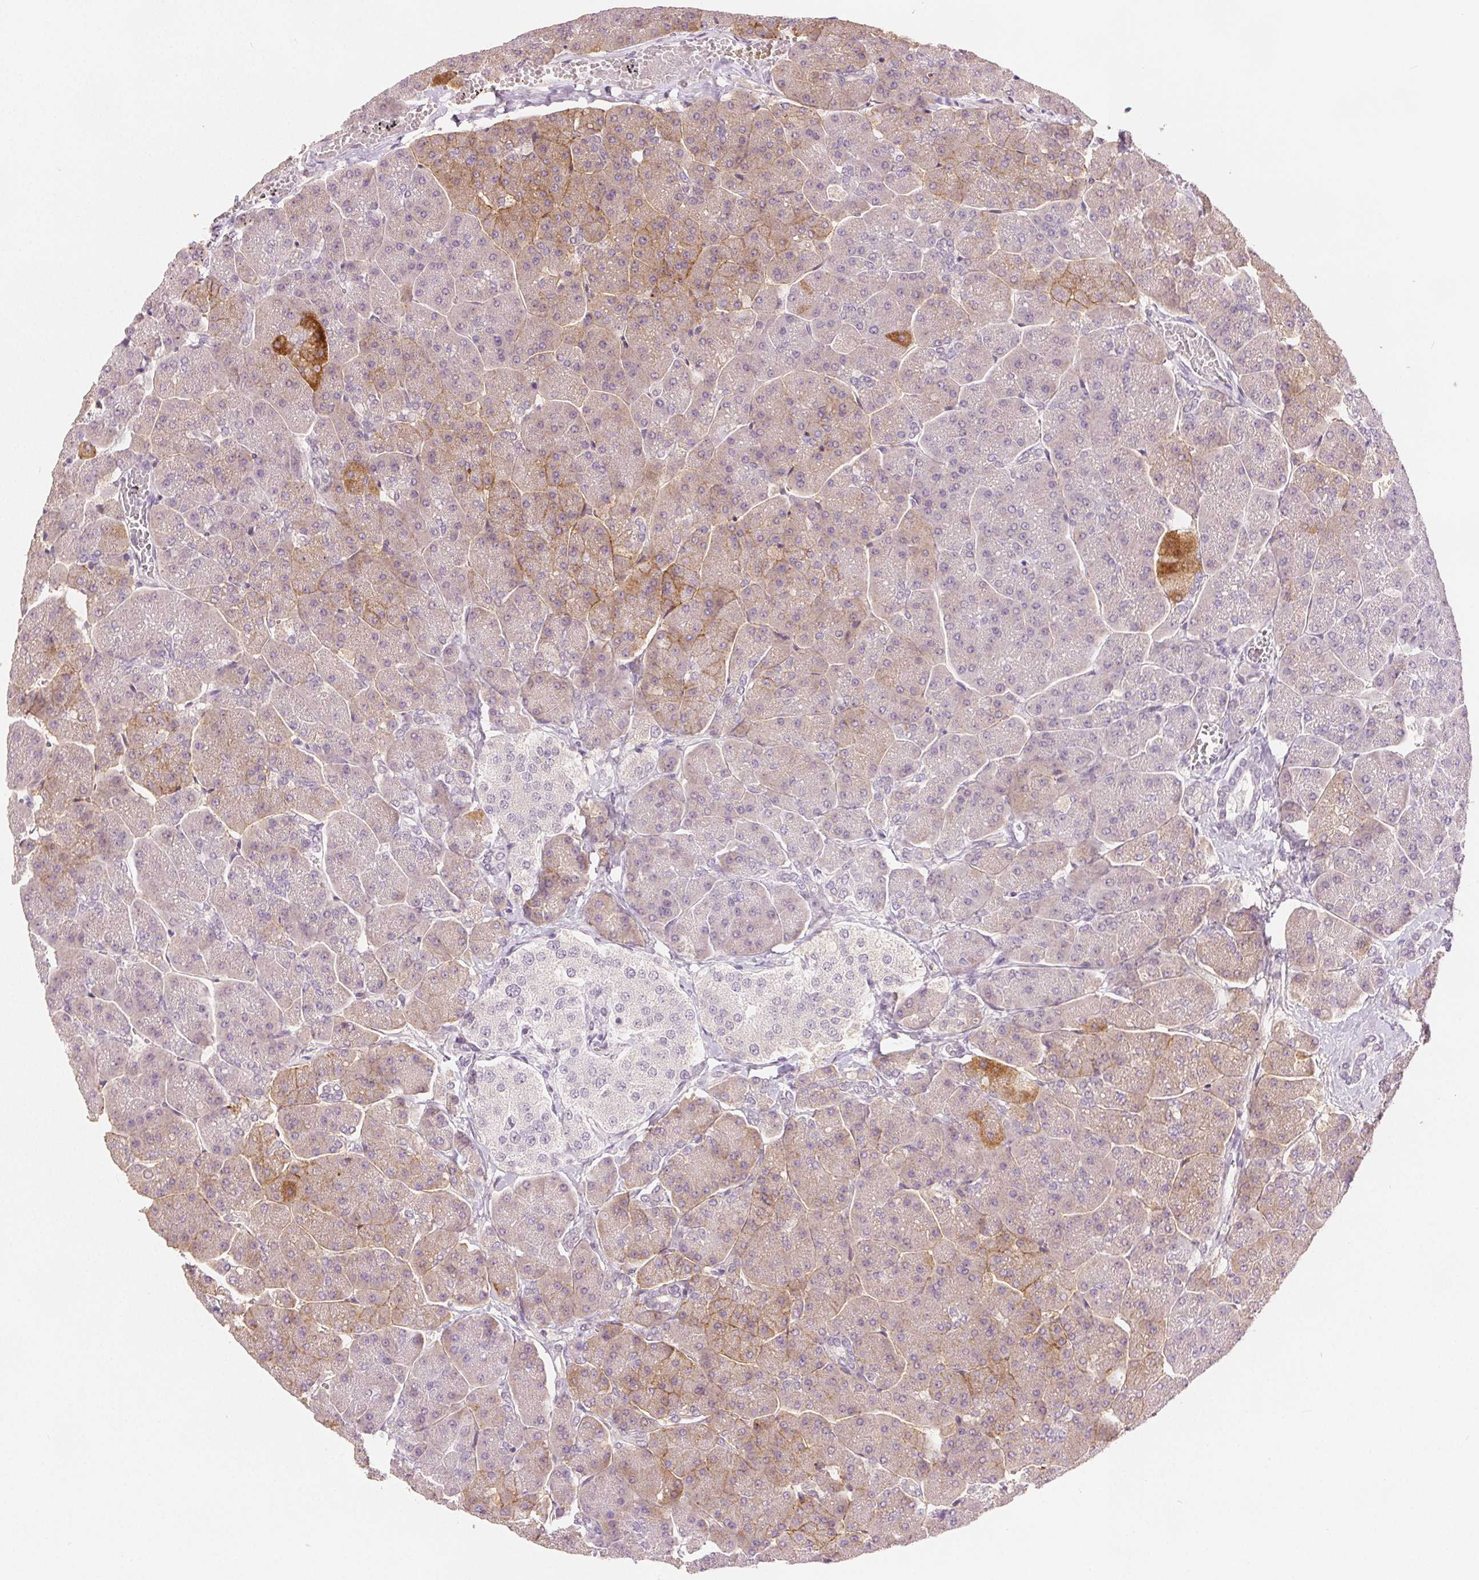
{"staining": {"intensity": "moderate", "quantity": "25%-75%", "location": "cytoplasmic/membranous"}, "tissue": "pancreas", "cell_type": "Exocrine glandular cells", "image_type": "normal", "snomed": [{"axis": "morphology", "description": "Normal tissue, NOS"}, {"axis": "topography", "description": "Pancreas"}, {"axis": "topography", "description": "Peripheral nerve tissue"}], "caption": "Immunohistochemical staining of normal human pancreas shows moderate cytoplasmic/membranous protein staining in about 25%-75% of exocrine glandular cells.", "gene": "CA12", "patient": {"sex": "male", "age": 54}}